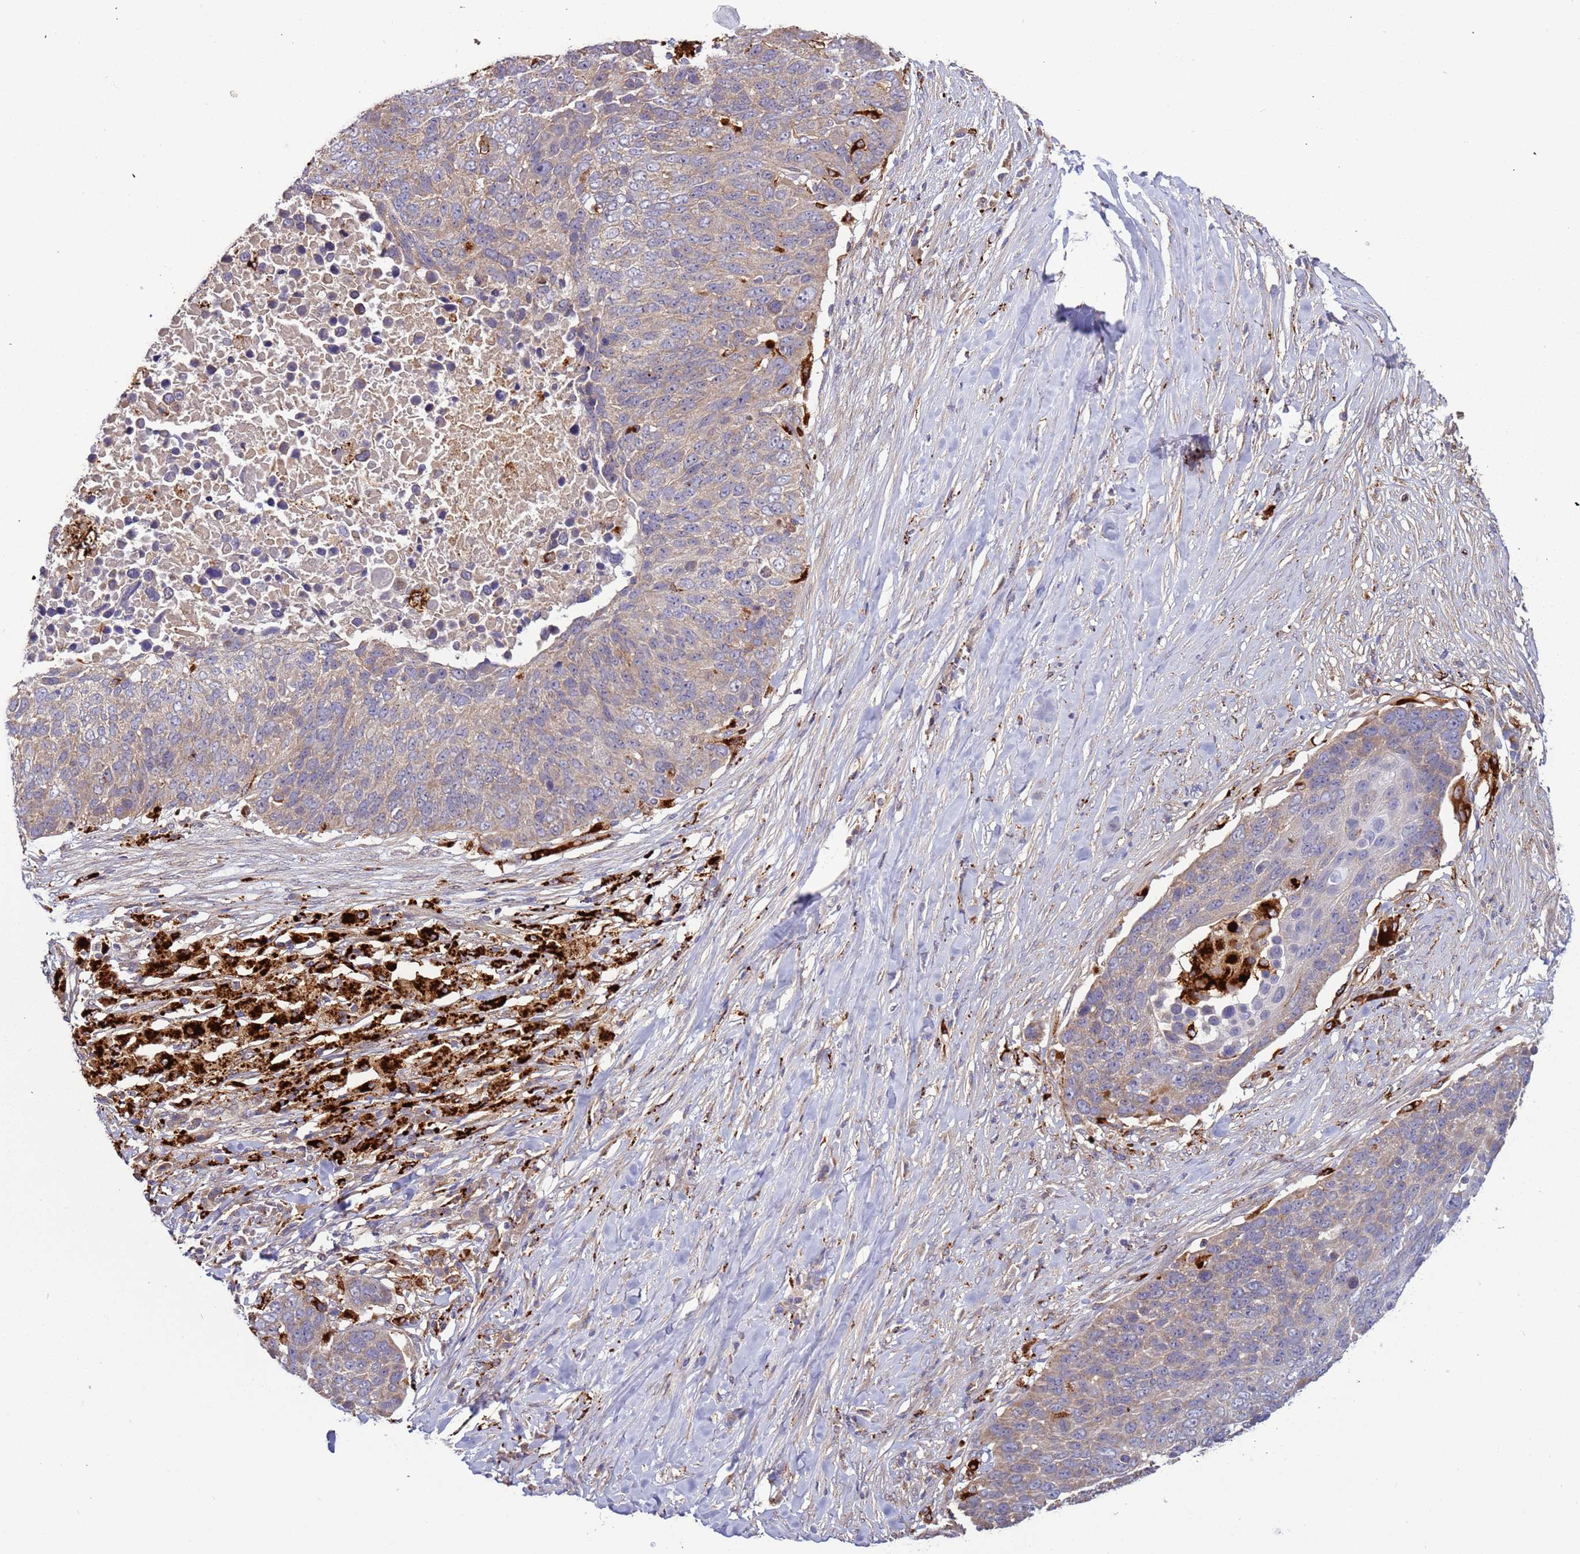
{"staining": {"intensity": "weak", "quantity": "<25%", "location": "cytoplasmic/membranous"}, "tissue": "lung cancer", "cell_type": "Tumor cells", "image_type": "cancer", "snomed": [{"axis": "morphology", "description": "Normal tissue, NOS"}, {"axis": "morphology", "description": "Squamous cell carcinoma, NOS"}, {"axis": "topography", "description": "Lymph node"}, {"axis": "topography", "description": "Lung"}], "caption": "There is no significant expression in tumor cells of lung squamous cell carcinoma.", "gene": "VPS36", "patient": {"sex": "male", "age": 66}}